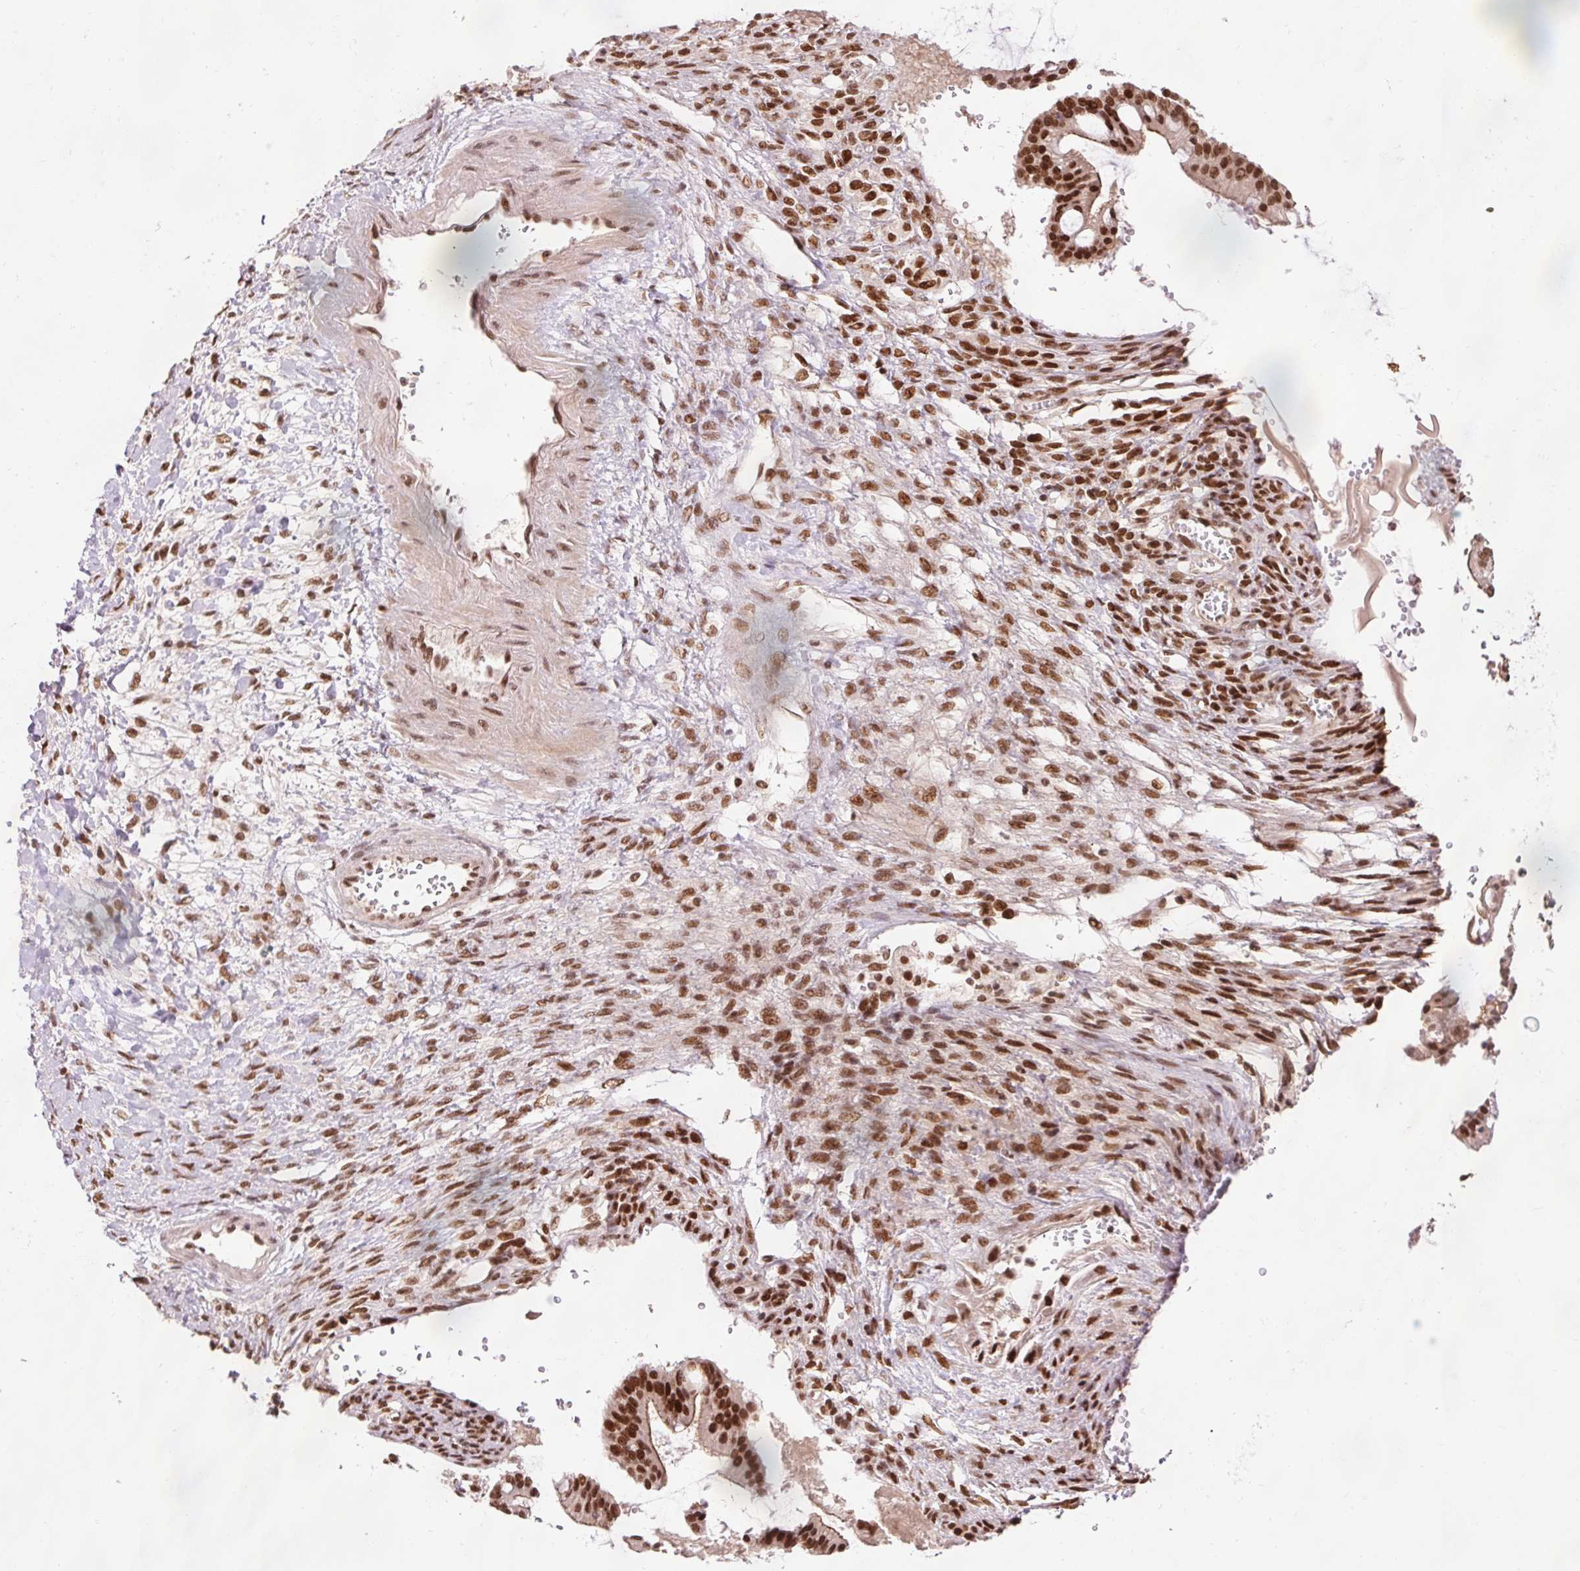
{"staining": {"intensity": "strong", "quantity": ">75%", "location": "nuclear"}, "tissue": "ovarian cancer", "cell_type": "Tumor cells", "image_type": "cancer", "snomed": [{"axis": "morphology", "description": "Cystadenocarcinoma, mucinous, NOS"}, {"axis": "topography", "description": "Ovary"}], "caption": "Tumor cells exhibit strong nuclear expression in about >75% of cells in mucinous cystadenocarcinoma (ovarian).", "gene": "ZBTB44", "patient": {"sex": "female", "age": 73}}